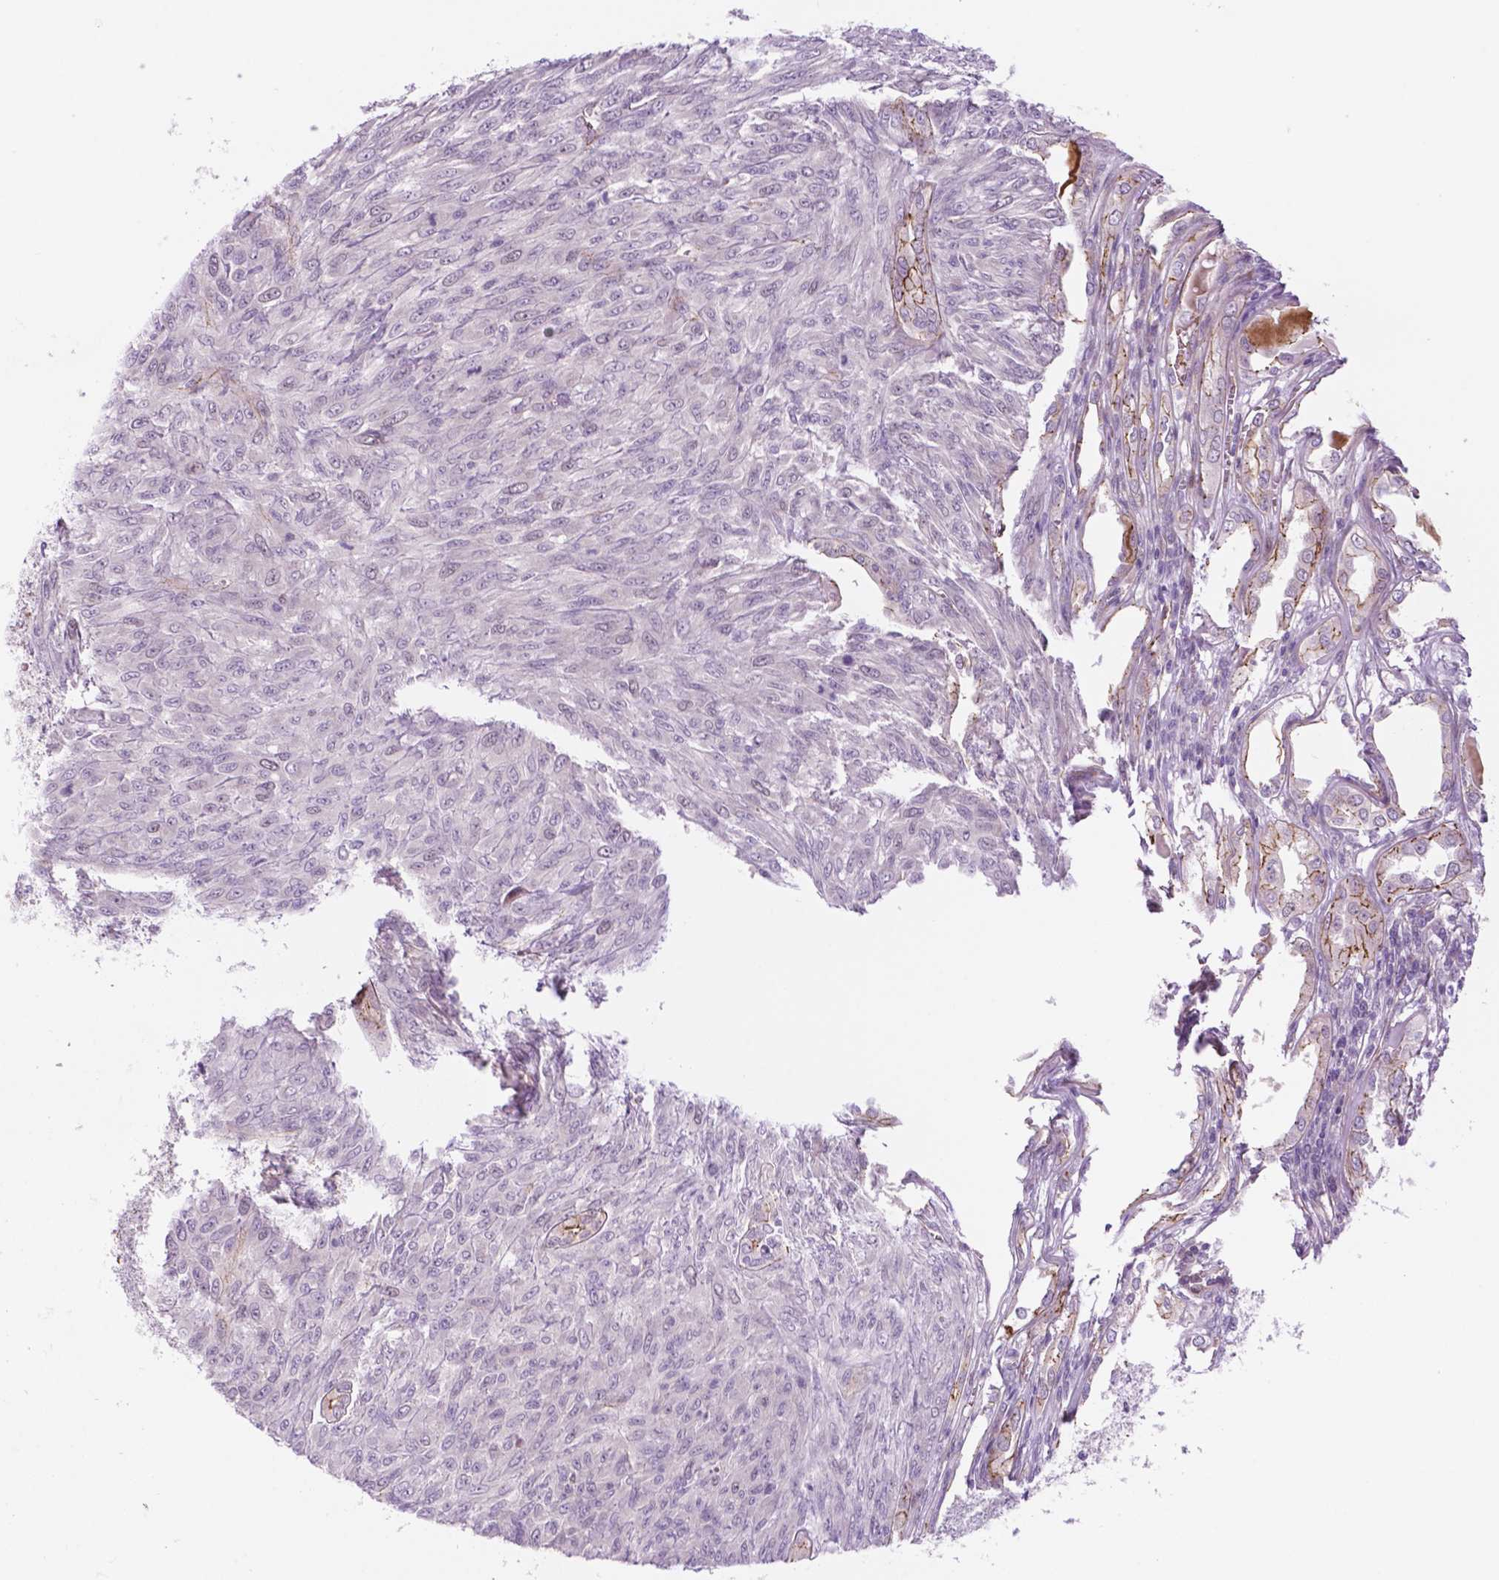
{"staining": {"intensity": "negative", "quantity": "none", "location": "none"}, "tissue": "renal cancer", "cell_type": "Tumor cells", "image_type": "cancer", "snomed": [{"axis": "morphology", "description": "Adenocarcinoma, NOS"}, {"axis": "topography", "description": "Kidney"}], "caption": "This is a micrograph of immunohistochemistry (IHC) staining of renal cancer, which shows no expression in tumor cells.", "gene": "RND3", "patient": {"sex": "male", "age": 58}}